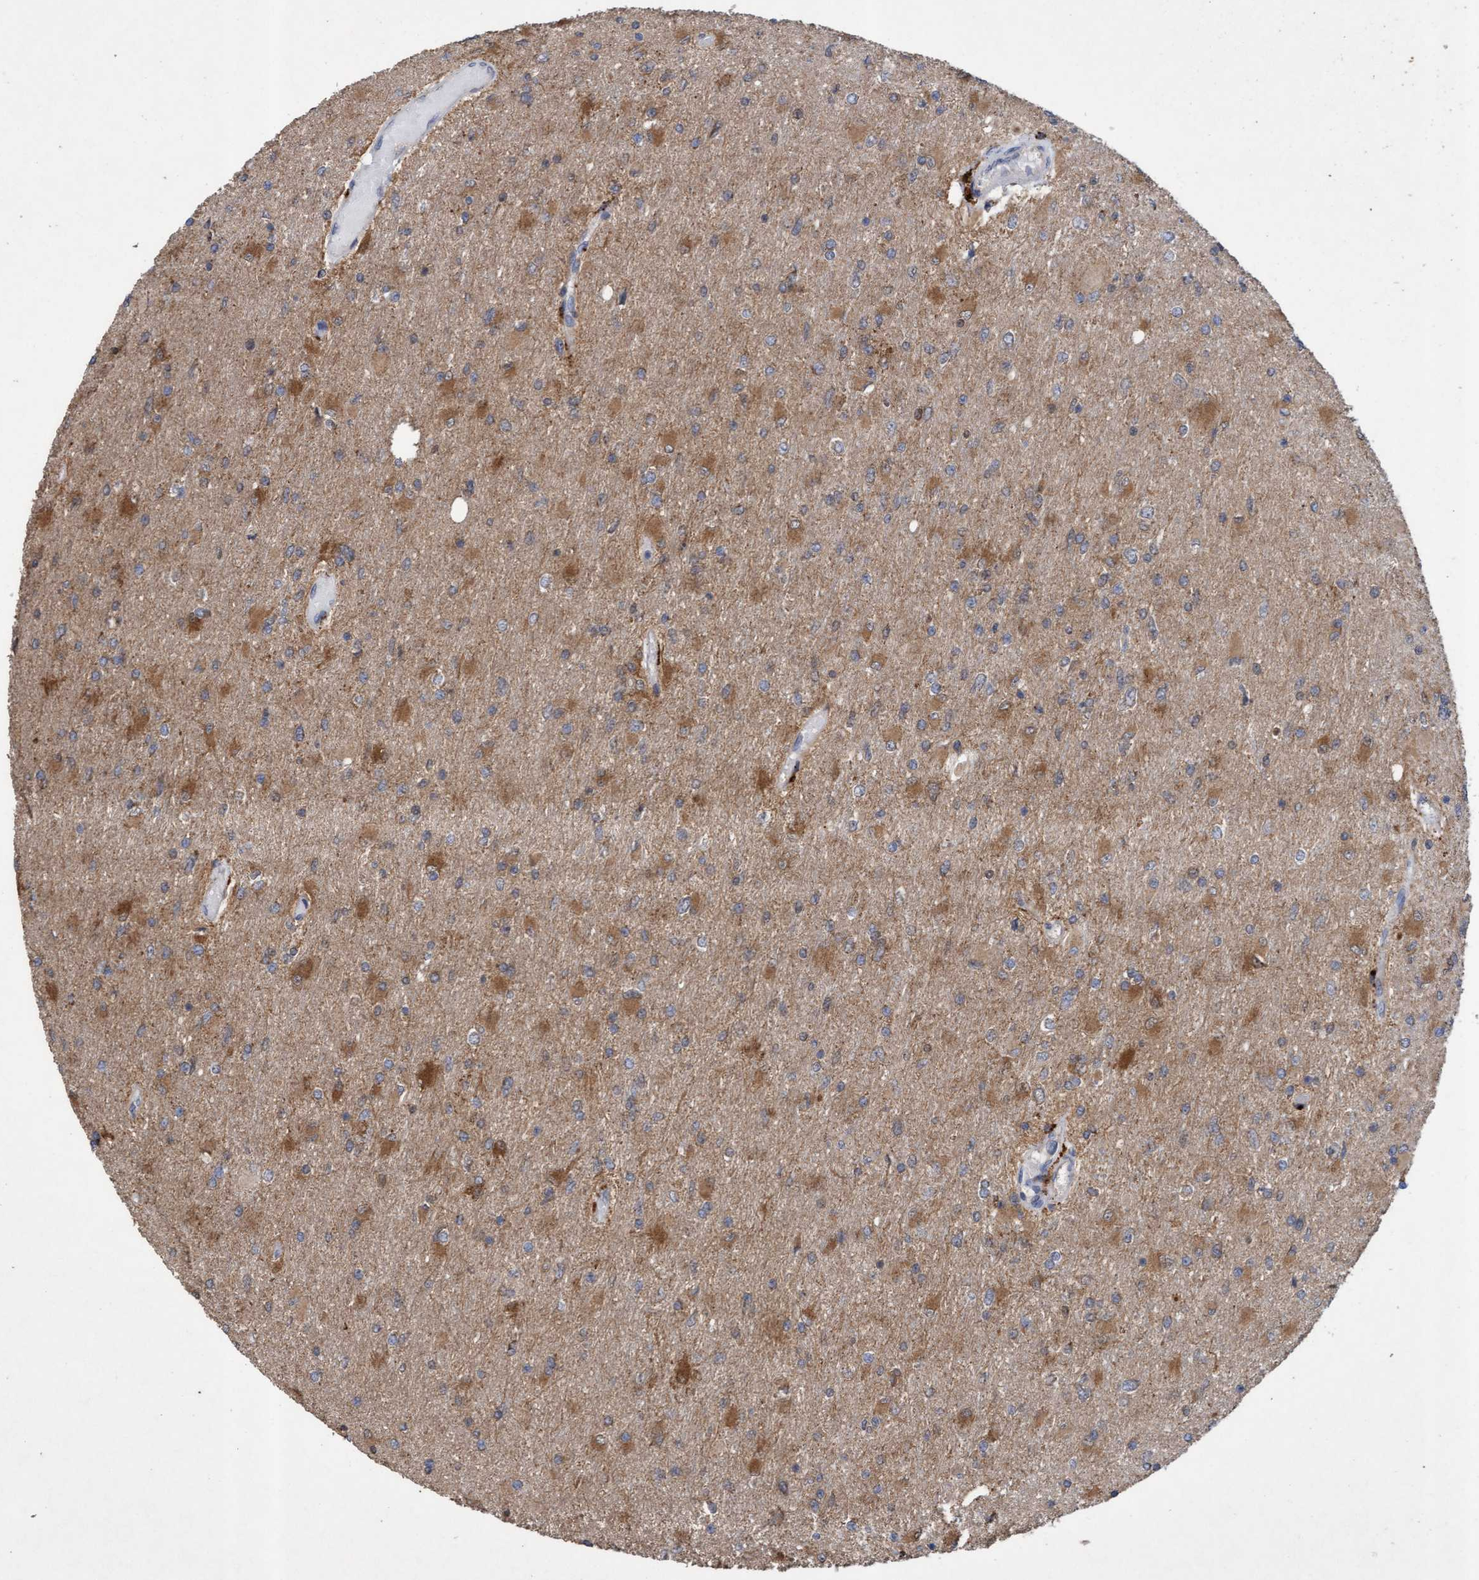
{"staining": {"intensity": "moderate", "quantity": "<25%", "location": "cytoplasmic/membranous"}, "tissue": "glioma", "cell_type": "Tumor cells", "image_type": "cancer", "snomed": [{"axis": "morphology", "description": "Glioma, malignant, High grade"}, {"axis": "topography", "description": "Cerebral cortex"}], "caption": "Protein staining demonstrates moderate cytoplasmic/membranous expression in about <25% of tumor cells in high-grade glioma (malignant).", "gene": "ATPAF2", "patient": {"sex": "female", "age": 36}}